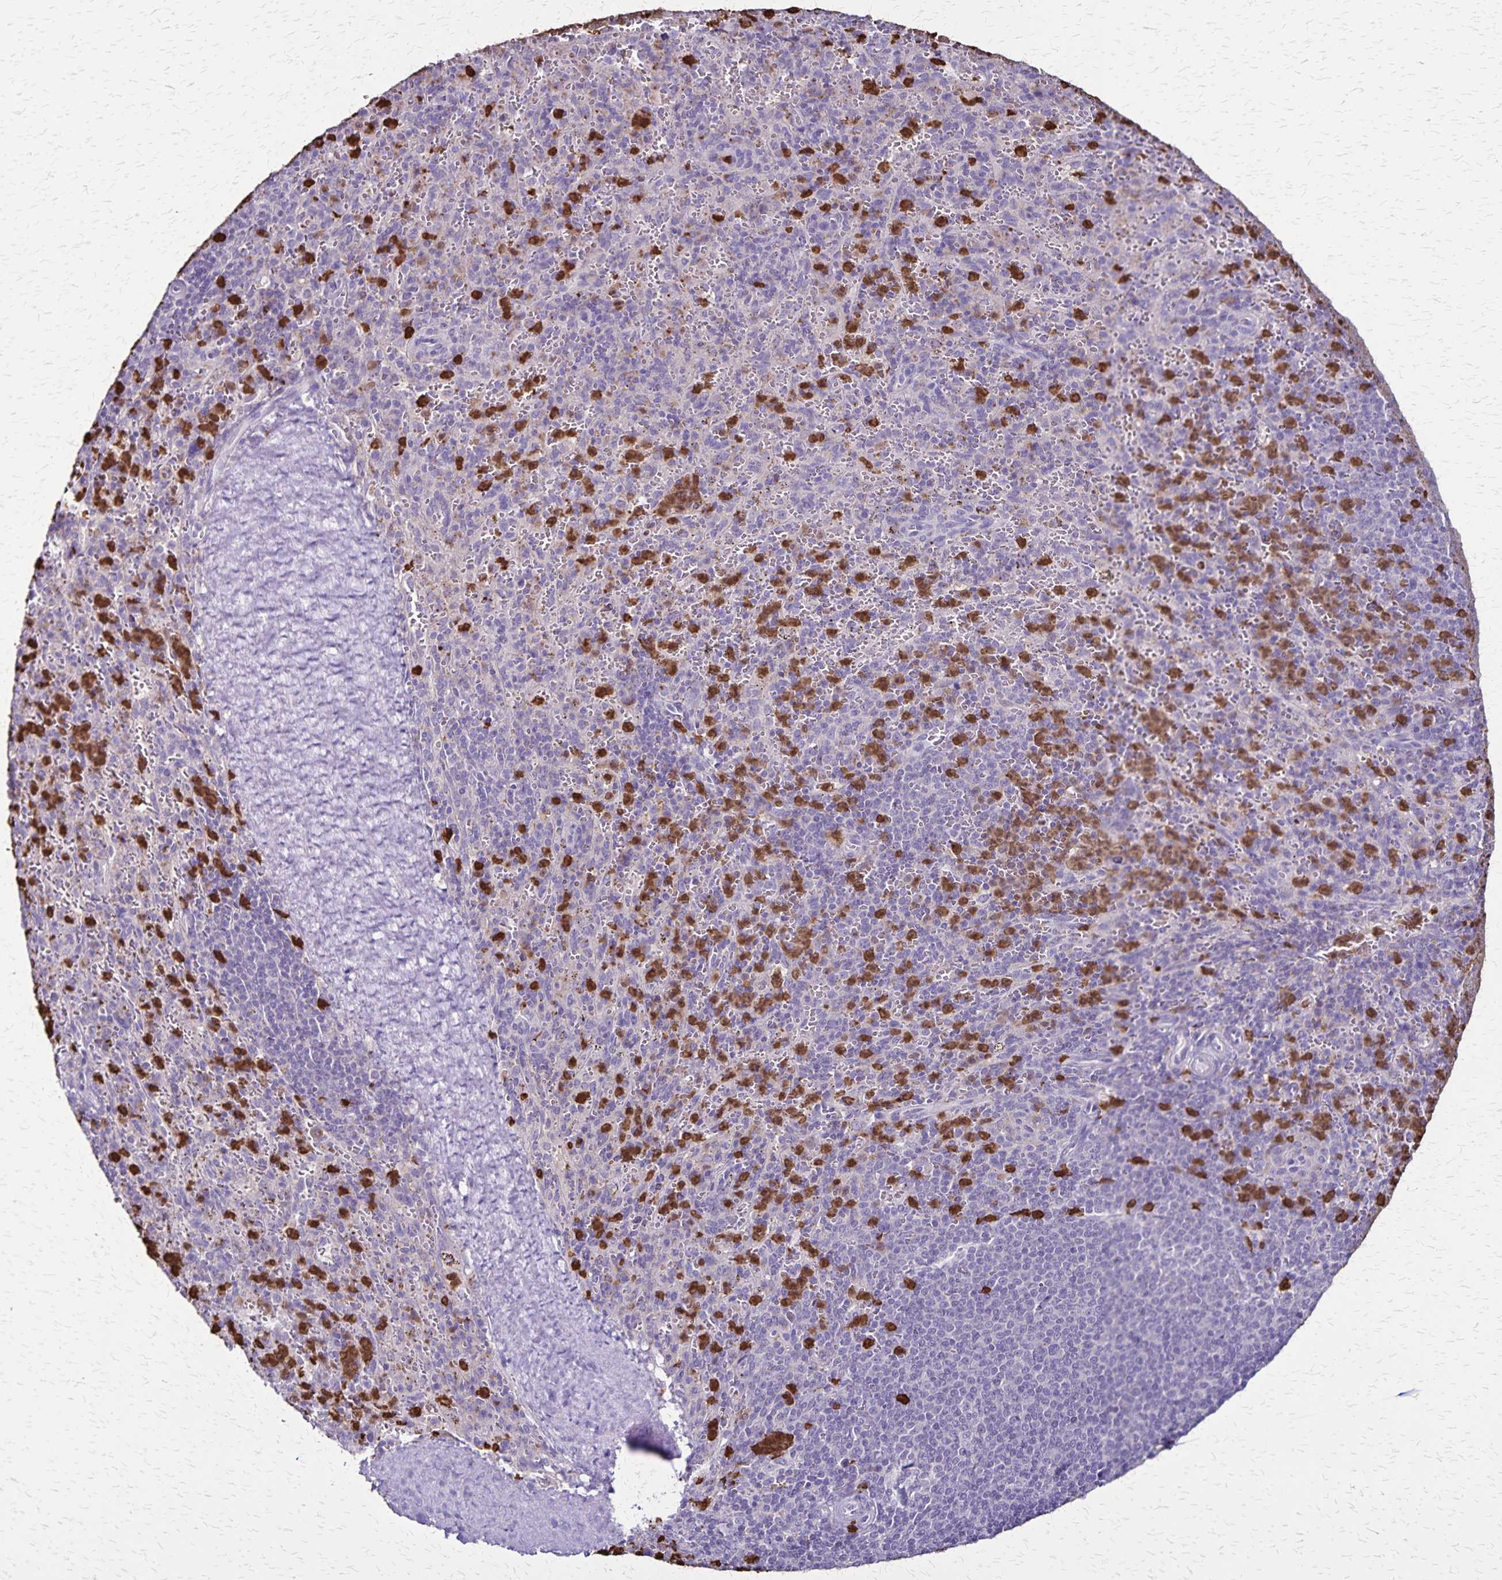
{"staining": {"intensity": "strong", "quantity": "25%-75%", "location": "cytoplasmic/membranous"}, "tissue": "spleen", "cell_type": "Cells in red pulp", "image_type": "normal", "snomed": [{"axis": "morphology", "description": "Normal tissue, NOS"}, {"axis": "topography", "description": "Spleen"}], "caption": "A brown stain shows strong cytoplasmic/membranous expression of a protein in cells in red pulp of unremarkable human spleen. The staining was performed using DAB (3,3'-diaminobenzidine) to visualize the protein expression in brown, while the nuclei were stained in blue with hematoxylin (Magnification: 20x).", "gene": "ULBP3", "patient": {"sex": "male", "age": 57}}